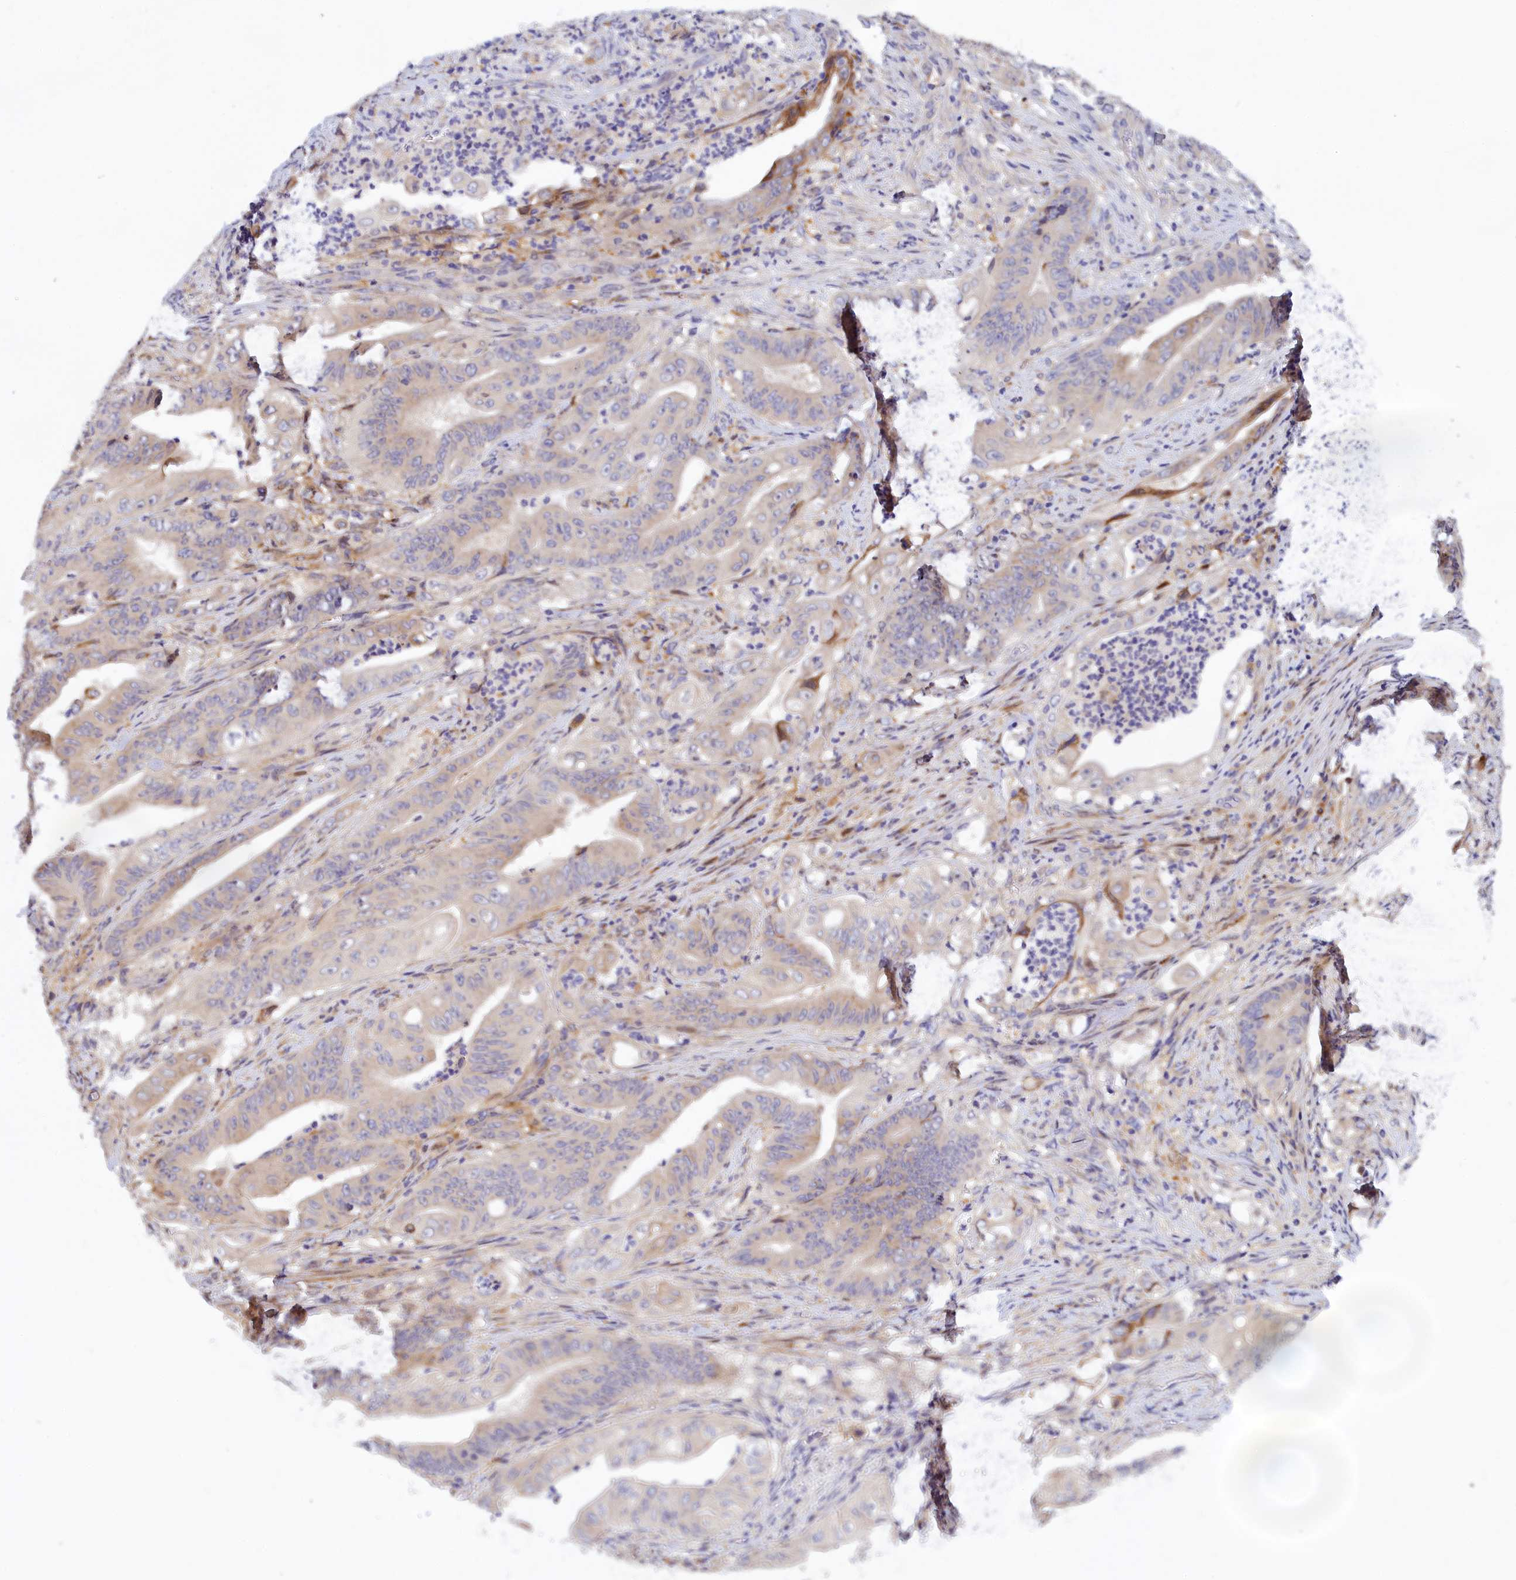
{"staining": {"intensity": "negative", "quantity": "none", "location": "none"}, "tissue": "stomach cancer", "cell_type": "Tumor cells", "image_type": "cancer", "snomed": [{"axis": "morphology", "description": "Adenocarcinoma, NOS"}, {"axis": "topography", "description": "Stomach"}], "caption": "Tumor cells are negative for protein expression in human stomach cancer.", "gene": "SPATA5L1", "patient": {"sex": "female", "age": 73}}